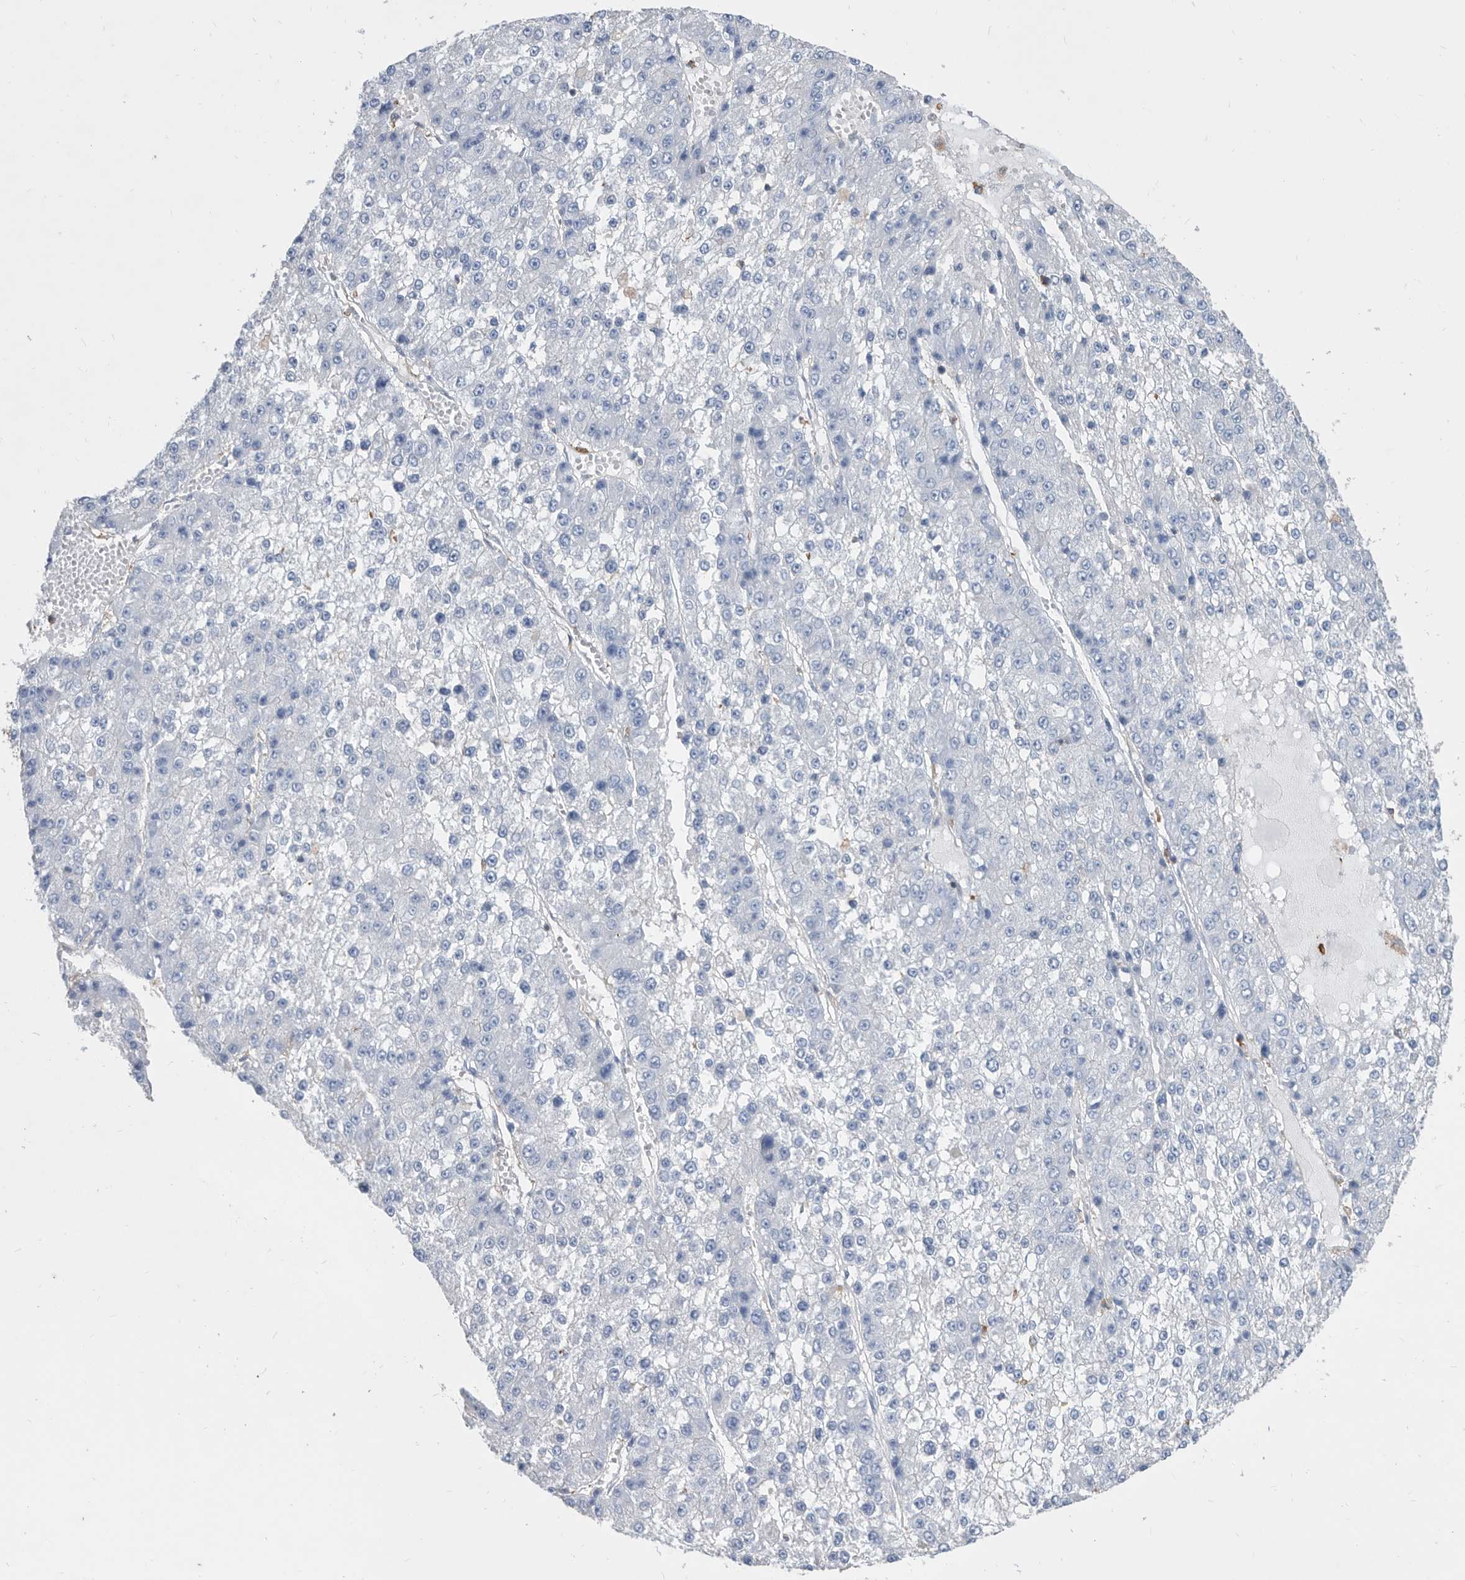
{"staining": {"intensity": "negative", "quantity": "none", "location": "none"}, "tissue": "liver cancer", "cell_type": "Tumor cells", "image_type": "cancer", "snomed": [{"axis": "morphology", "description": "Carcinoma, Hepatocellular, NOS"}, {"axis": "topography", "description": "Liver"}], "caption": "Hepatocellular carcinoma (liver) was stained to show a protein in brown. There is no significant staining in tumor cells. (Stains: DAB immunohistochemistry (IHC) with hematoxylin counter stain, Microscopy: brightfield microscopy at high magnification).", "gene": "MS4A4A", "patient": {"sex": "female", "age": 73}}